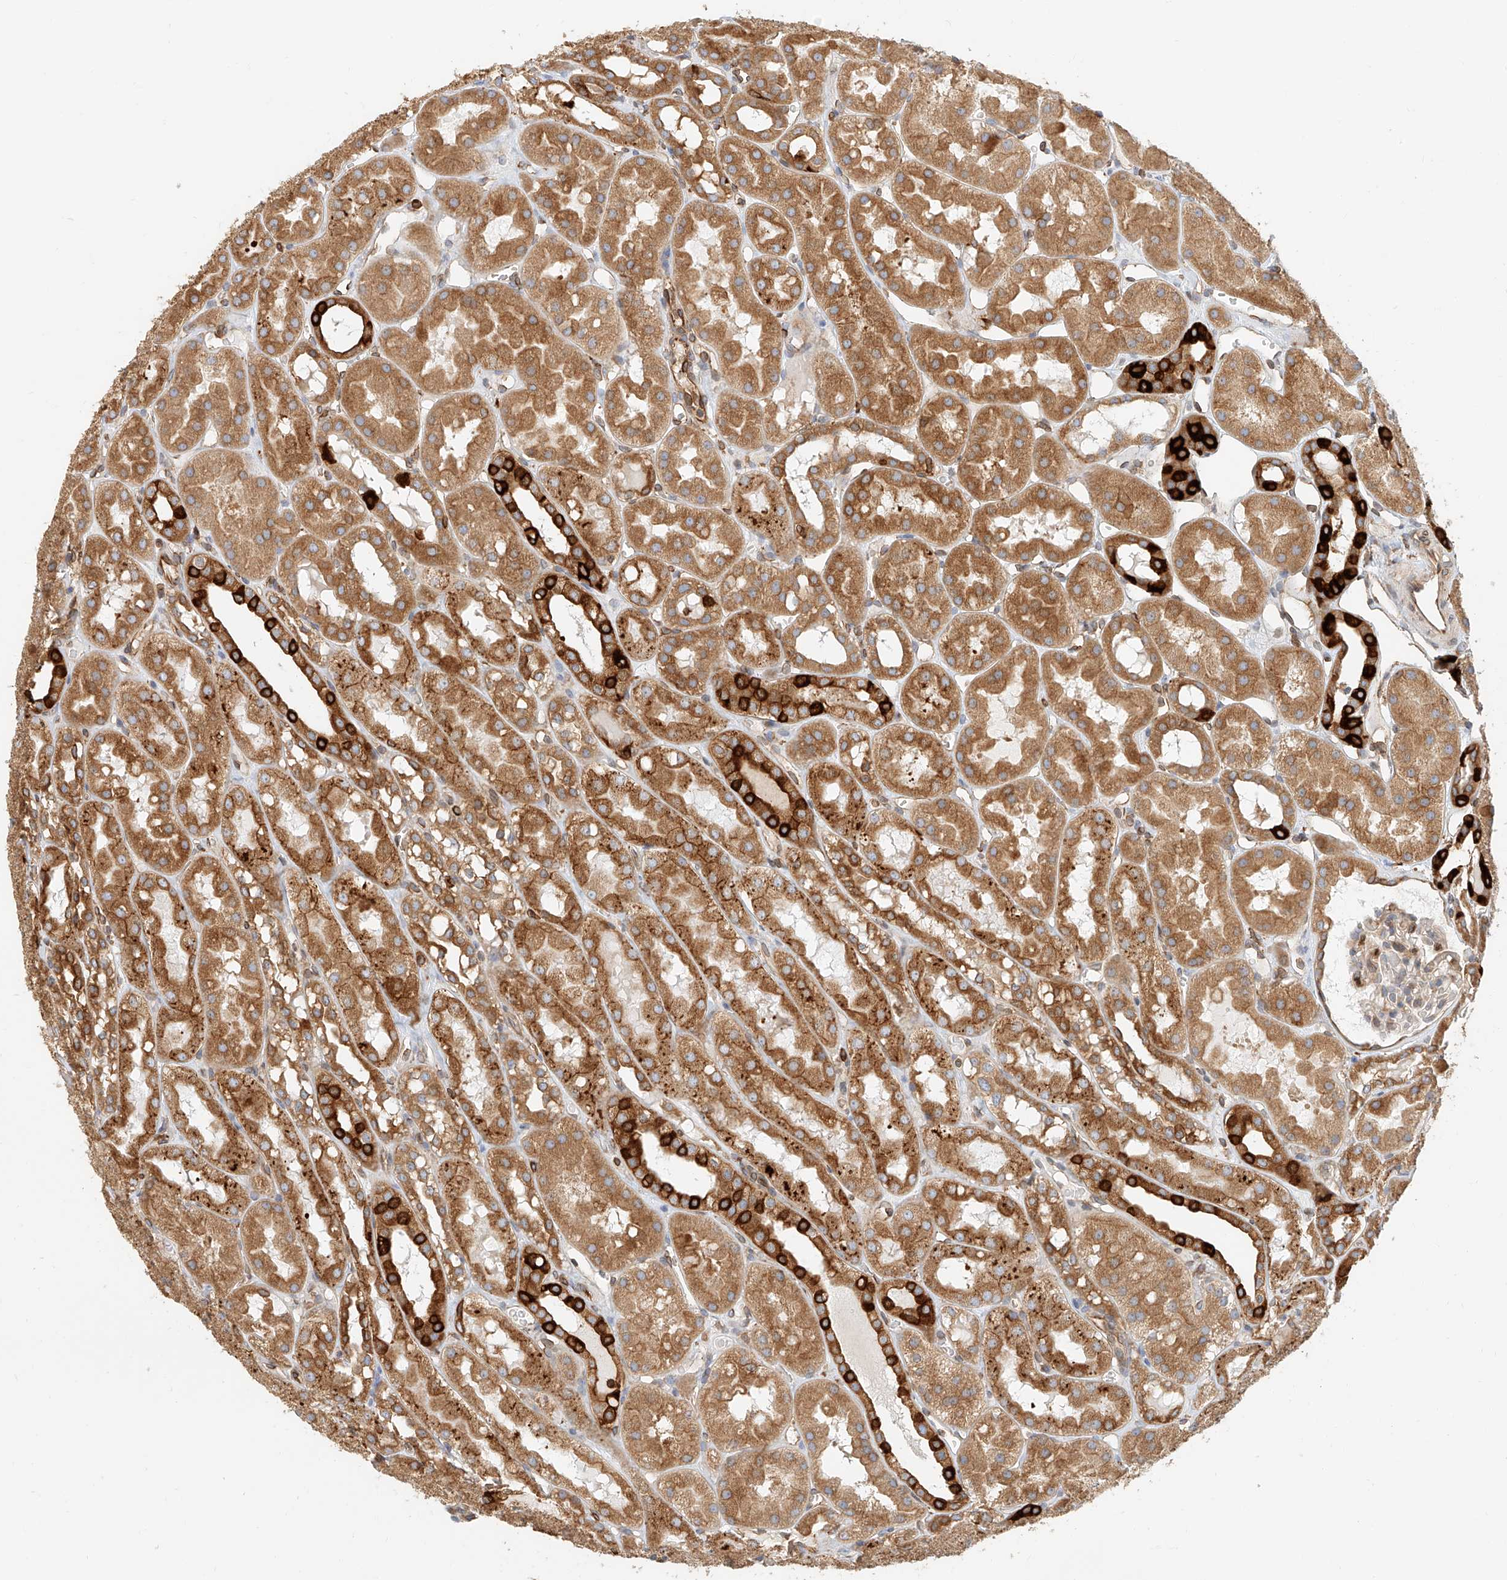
{"staining": {"intensity": "moderate", "quantity": "<25%", "location": "cytoplasmic/membranous"}, "tissue": "kidney", "cell_type": "Cells in glomeruli", "image_type": "normal", "snomed": [{"axis": "morphology", "description": "Normal tissue, NOS"}, {"axis": "topography", "description": "Kidney"}], "caption": "A brown stain labels moderate cytoplasmic/membranous expression of a protein in cells in glomeruli of unremarkable kidney. The staining was performed using DAB, with brown indicating positive protein expression. Nuclei are stained blue with hematoxylin.", "gene": "DHRS7", "patient": {"sex": "male", "age": 16}}